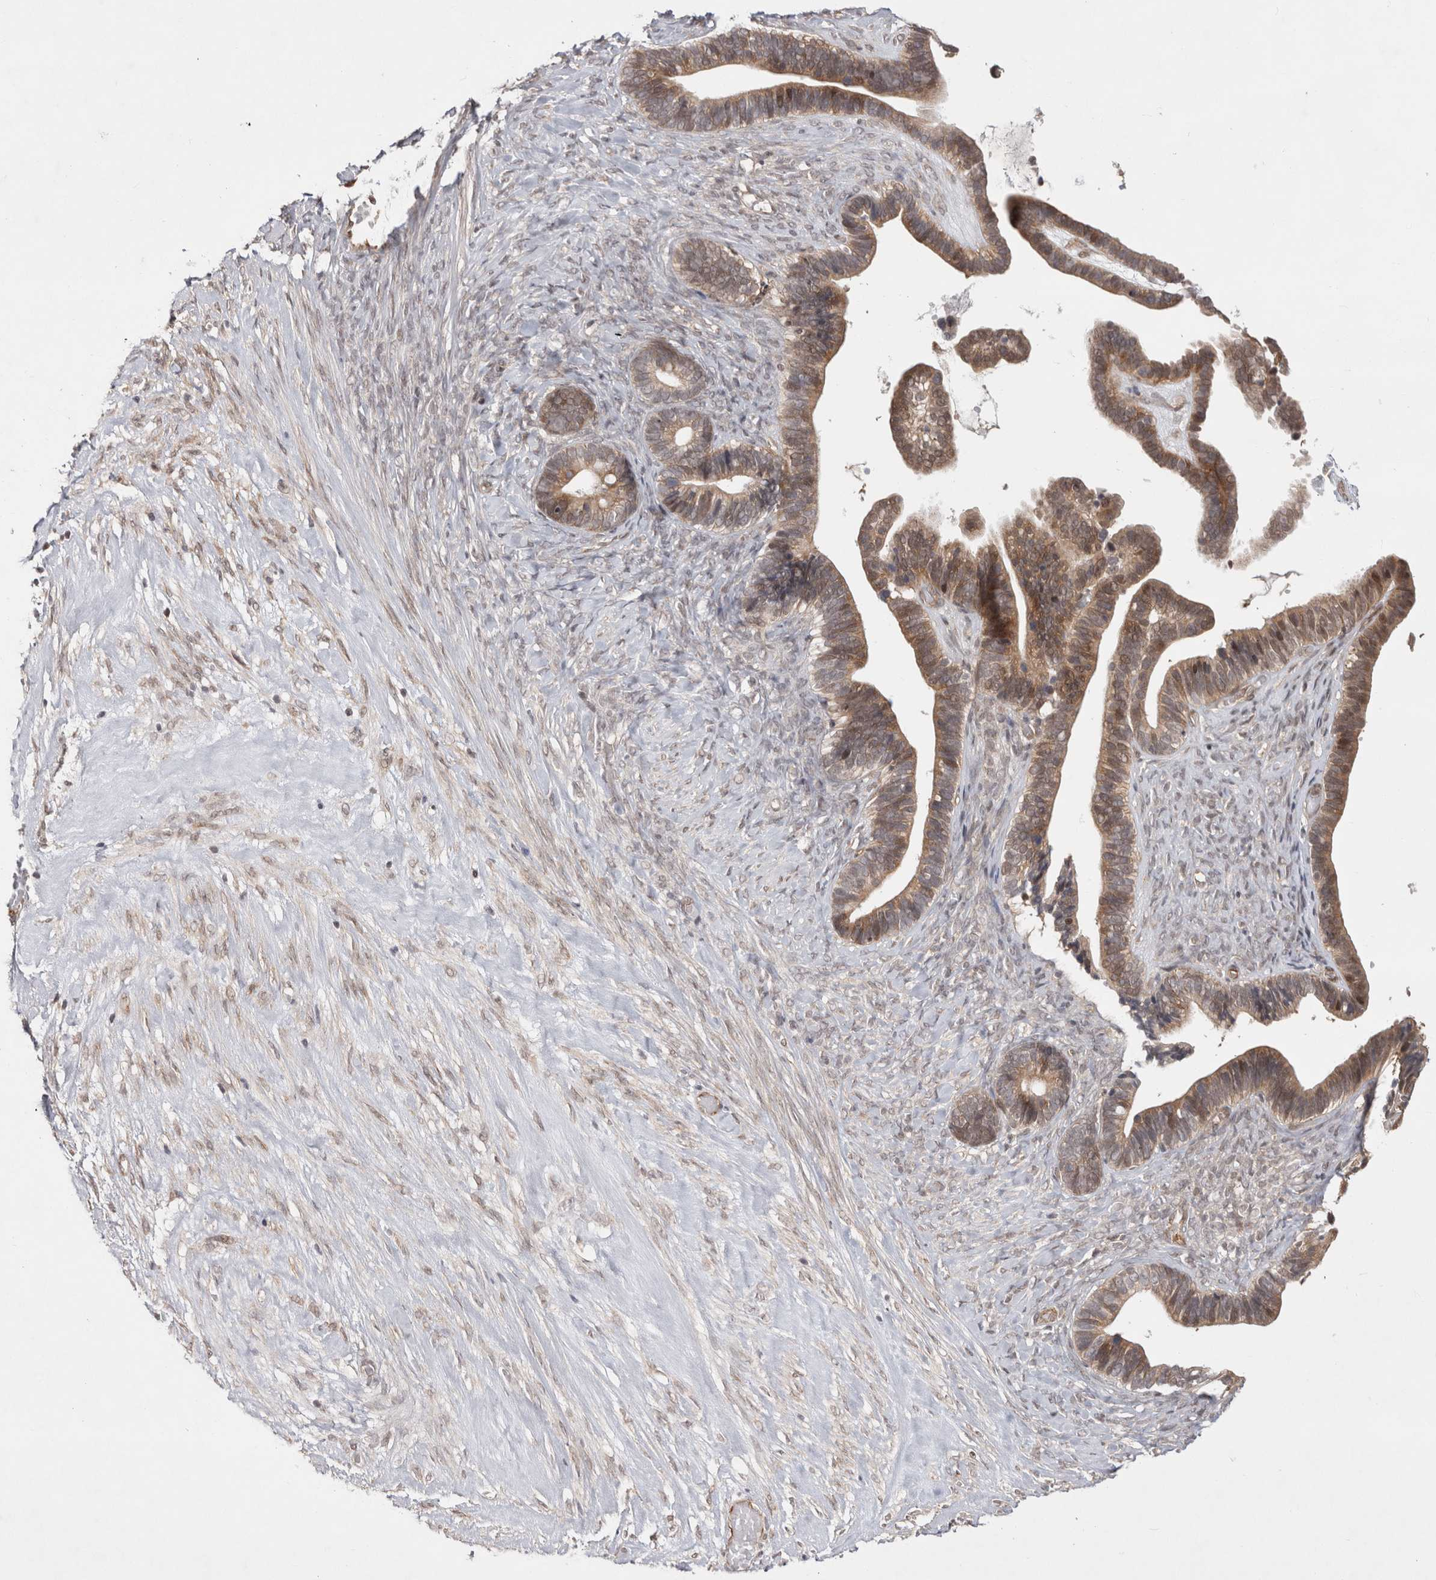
{"staining": {"intensity": "moderate", "quantity": ">75%", "location": "cytoplasmic/membranous,nuclear"}, "tissue": "ovarian cancer", "cell_type": "Tumor cells", "image_type": "cancer", "snomed": [{"axis": "morphology", "description": "Cystadenocarcinoma, serous, NOS"}, {"axis": "topography", "description": "Ovary"}], "caption": "Tumor cells demonstrate moderate cytoplasmic/membranous and nuclear positivity in approximately >75% of cells in ovarian cancer. (DAB (3,3'-diaminobenzidine) IHC with brightfield microscopy, high magnification).", "gene": "ZNF318", "patient": {"sex": "female", "age": 56}}